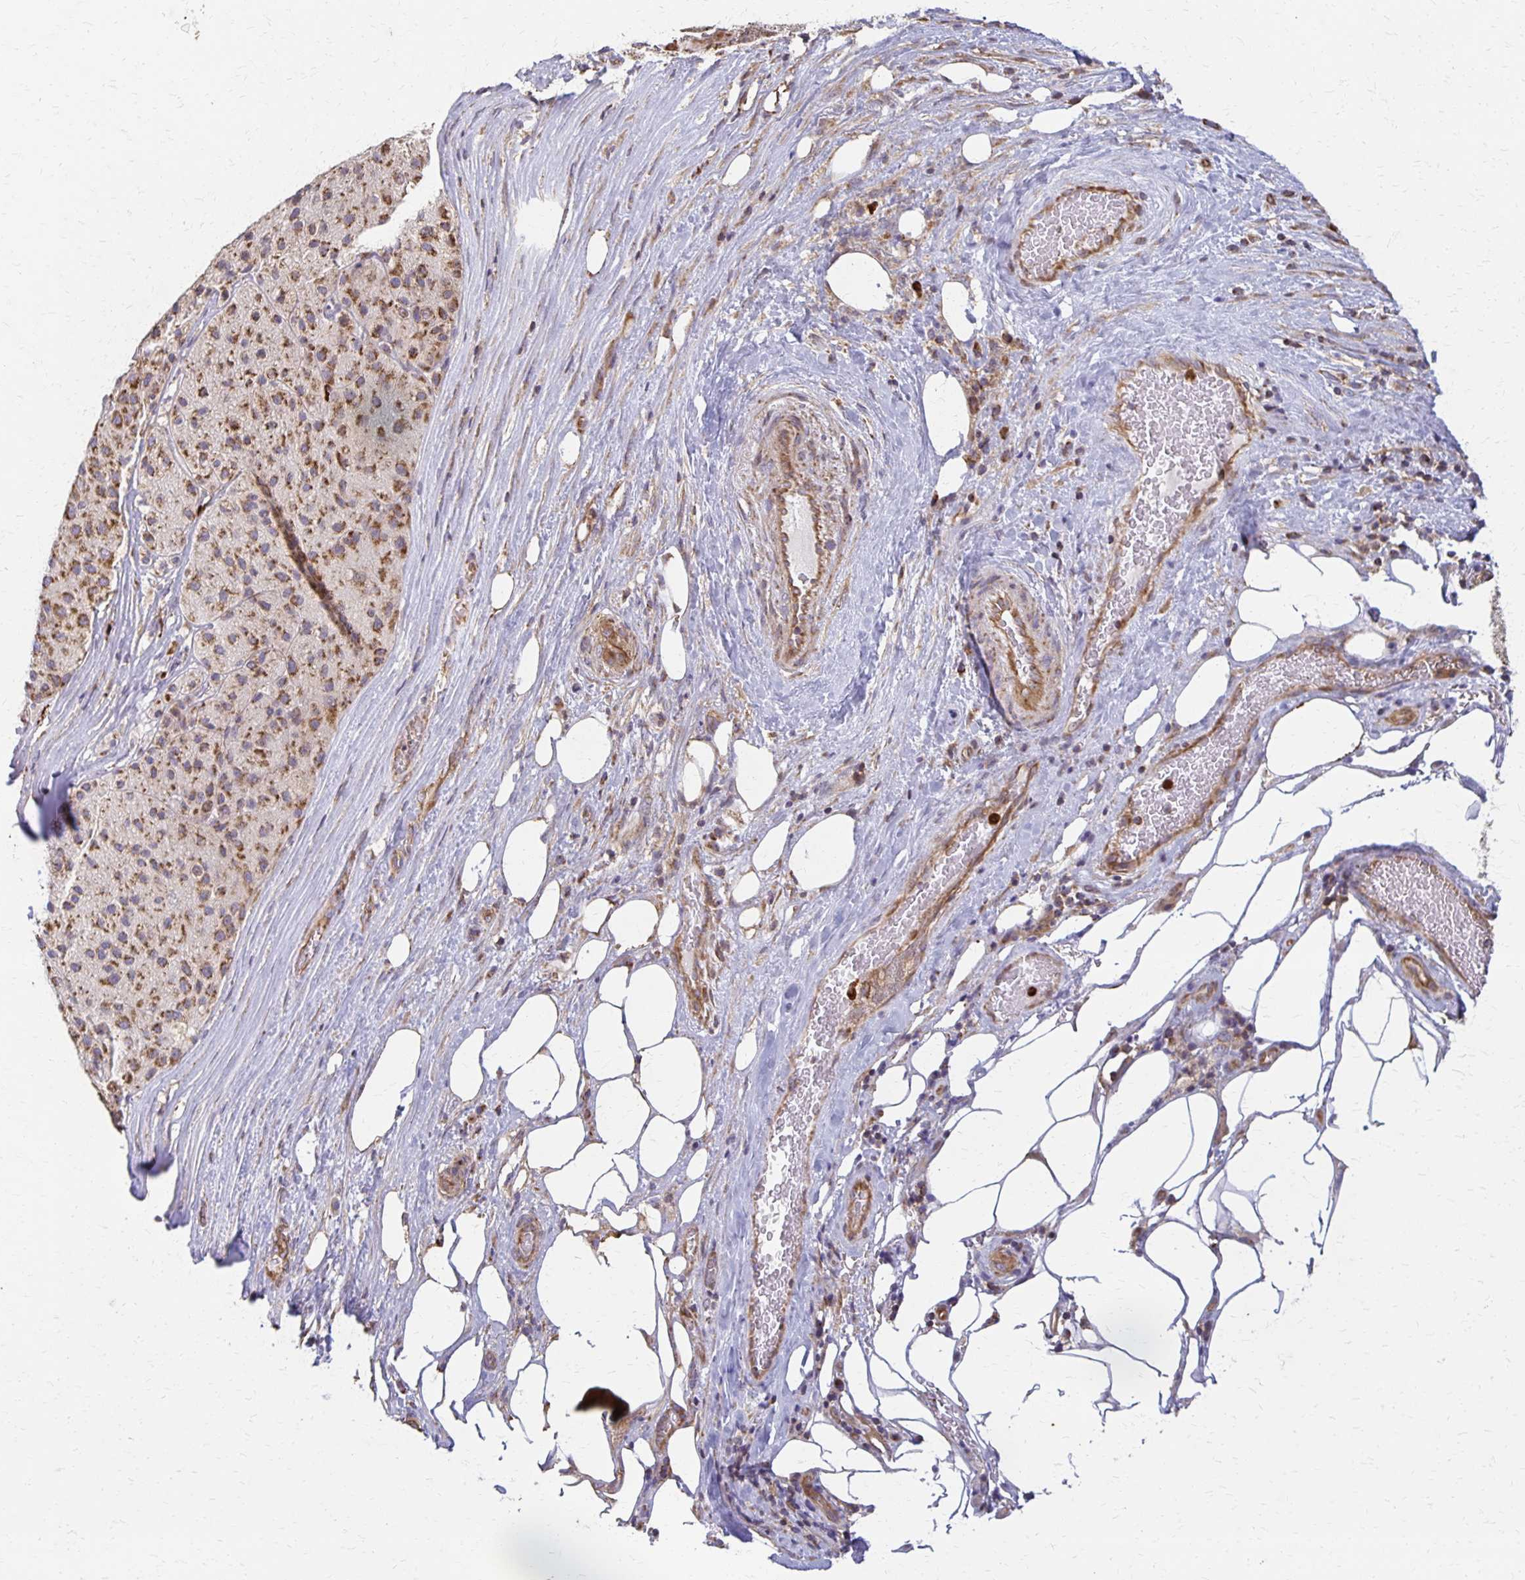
{"staining": {"intensity": "moderate", "quantity": ">75%", "location": "cytoplasmic/membranous"}, "tissue": "melanoma", "cell_type": "Tumor cells", "image_type": "cancer", "snomed": [{"axis": "morphology", "description": "Malignant melanoma, Metastatic site"}, {"axis": "topography", "description": "Smooth muscle"}], "caption": "A high-resolution image shows immunohistochemistry (IHC) staining of melanoma, which shows moderate cytoplasmic/membranous expression in about >75% of tumor cells.", "gene": "EIF4EBP2", "patient": {"sex": "male", "age": 41}}